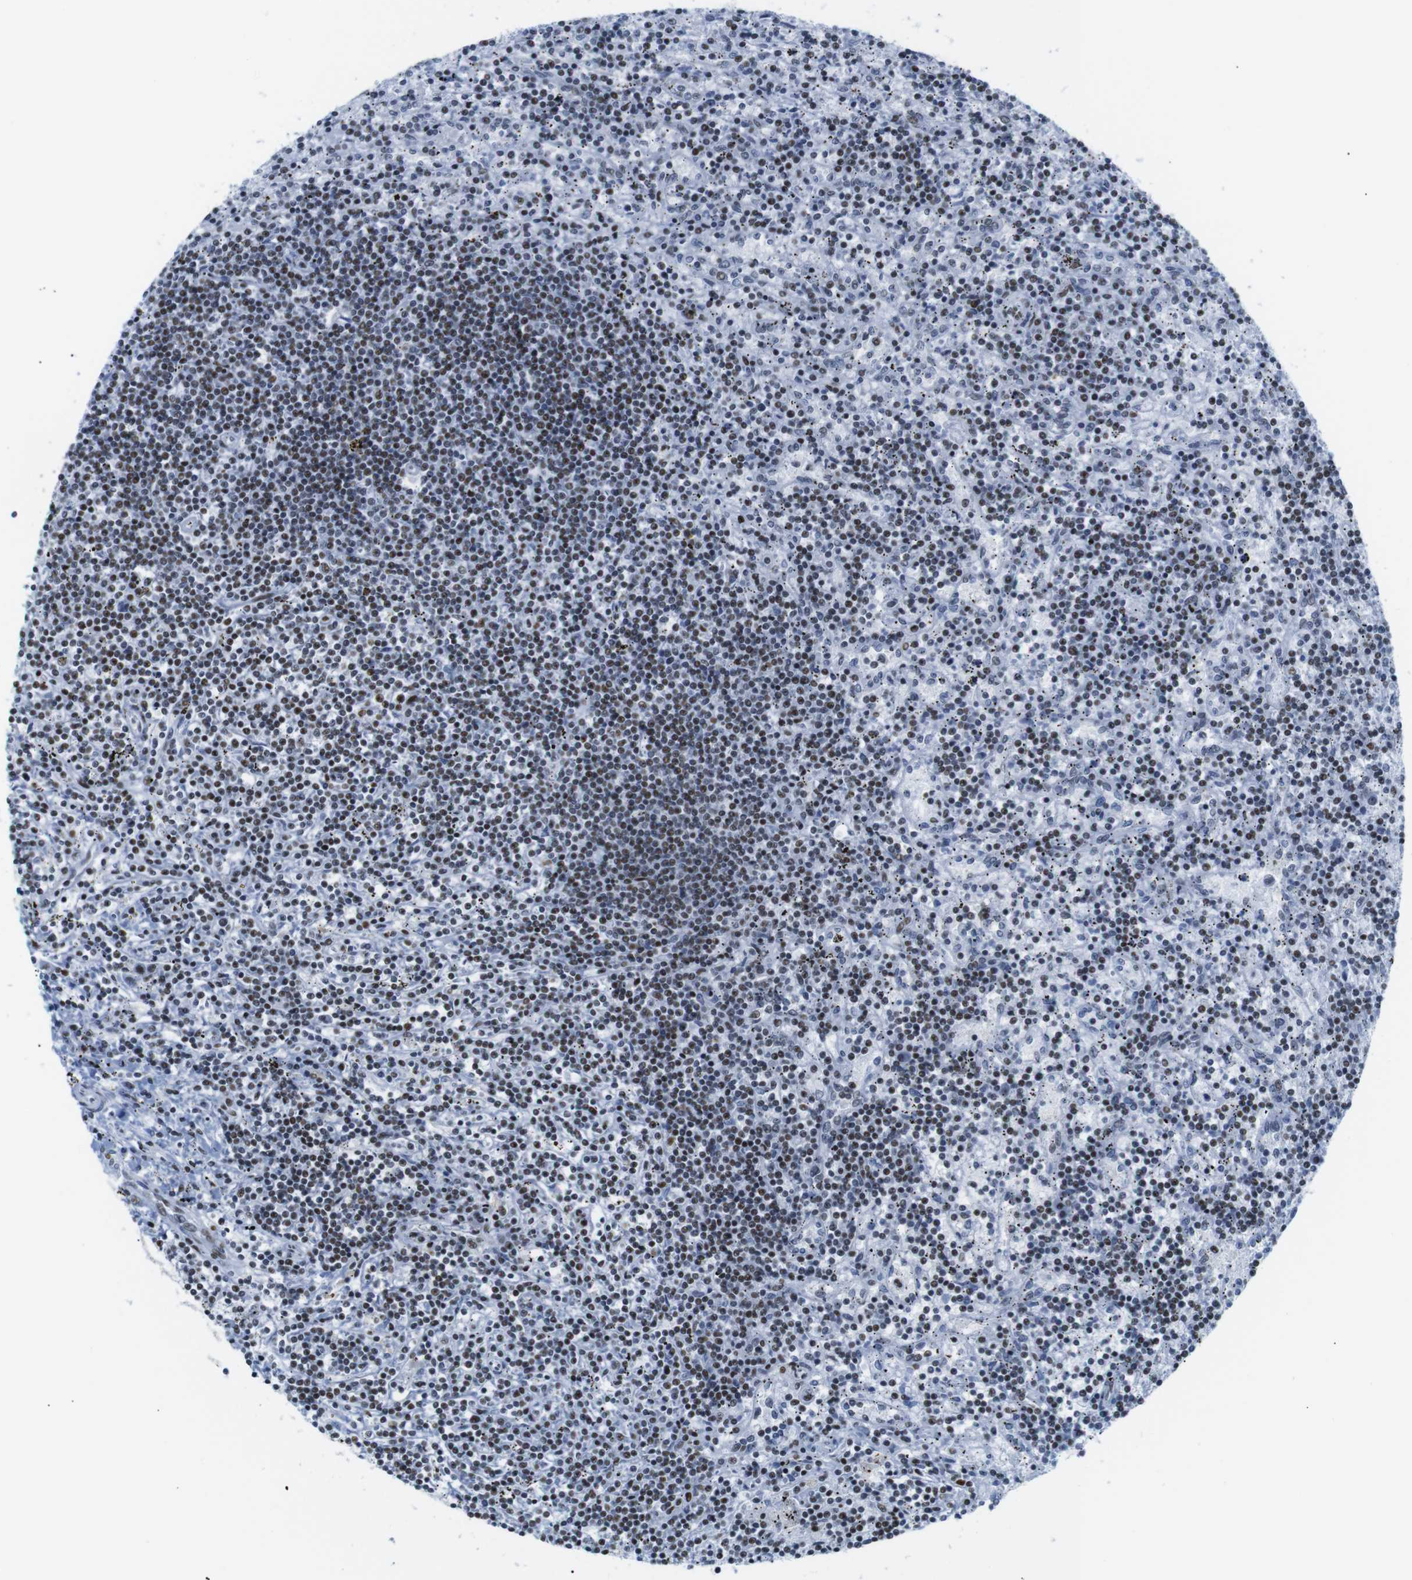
{"staining": {"intensity": "moderate", "quantity": "<25%", "location": "nuclear"}, "tissue": "lymphoma", "cell_type": "Tumor cells", "image_type": "cancer", "snomed": [{"axis": "morphology", "description": "Malignant lymphoma, non-Hodgkin's type, Low grade"}, {"axis": "topography", "description": "Spleen"}], "caption": "DAB (3,3'-diaminobenzidine) immunohistochemical staining of malignant lymphoma, non-Hodgkin's type (low-grade) displays moderate nuclear protein expression in approximately <25% of tumor cells.", "gene": "TRA2B", "patient": {"sex": "male", "age": 76}}